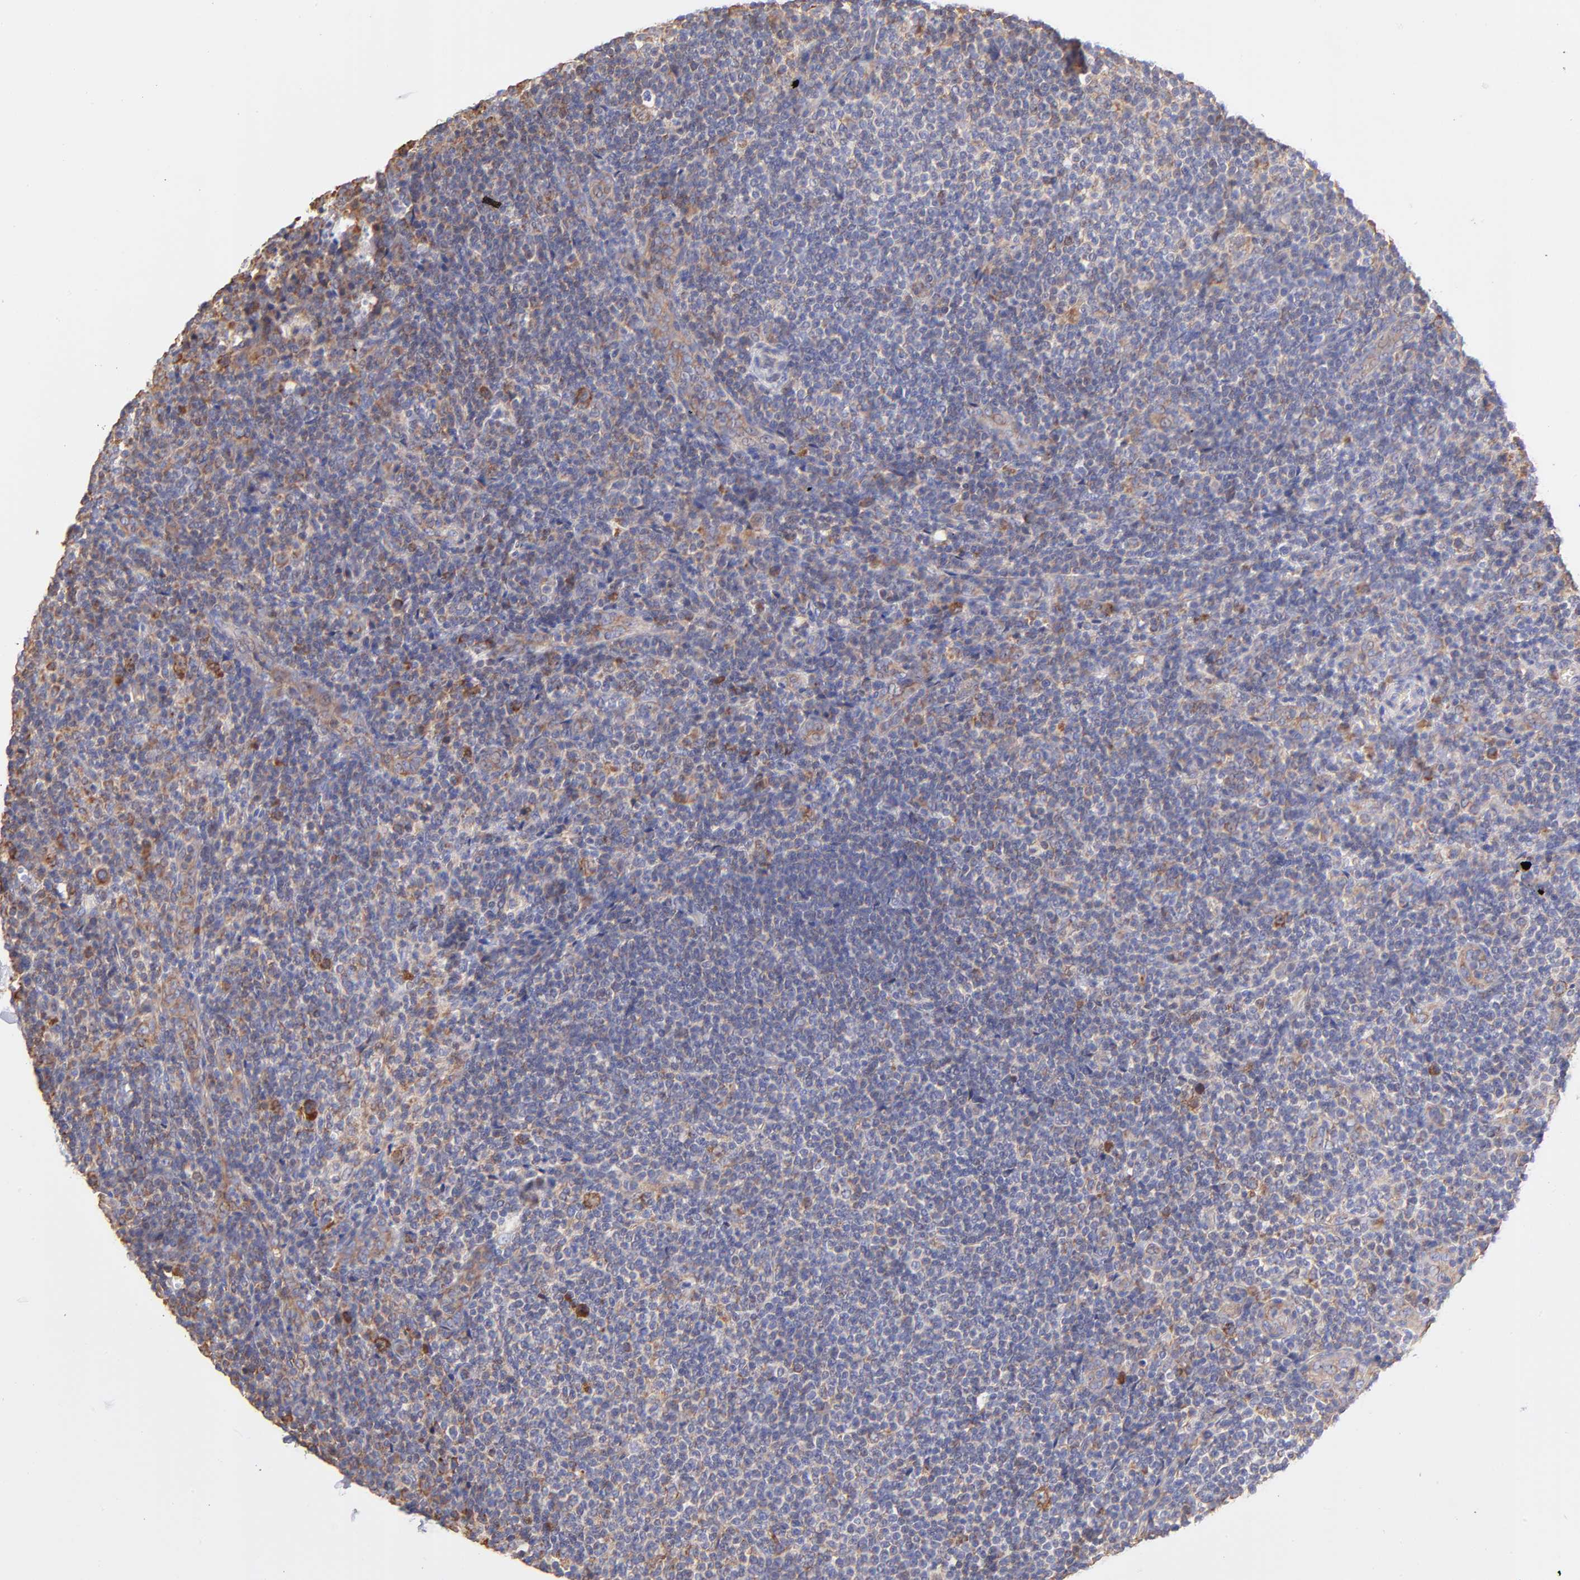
{"staining": {"intensity": "moderate", "quantity": "25%-75%", "location": "cytoplasmic/membranous"}, "tissue": "lymphoma", "cell_type": "Tumor cells", "image_type": "cancer", "snomed": [{"axis": "morphology", "description": "Malignant lymphoma, non-Hodgkin's type, Low grade"}, {"axis": "topography", "description": "Lymph node"}], "caption": "Low-grade malignant lymphoma, non-Hodgkin's type tissue exhibits moderate cytoplasmic/membranous staining in about 25%-75% of tumor cells, visualized by immunohistochemistry.", "gene": "RPL30", "patient": {"sex": "female", "age": 76}}